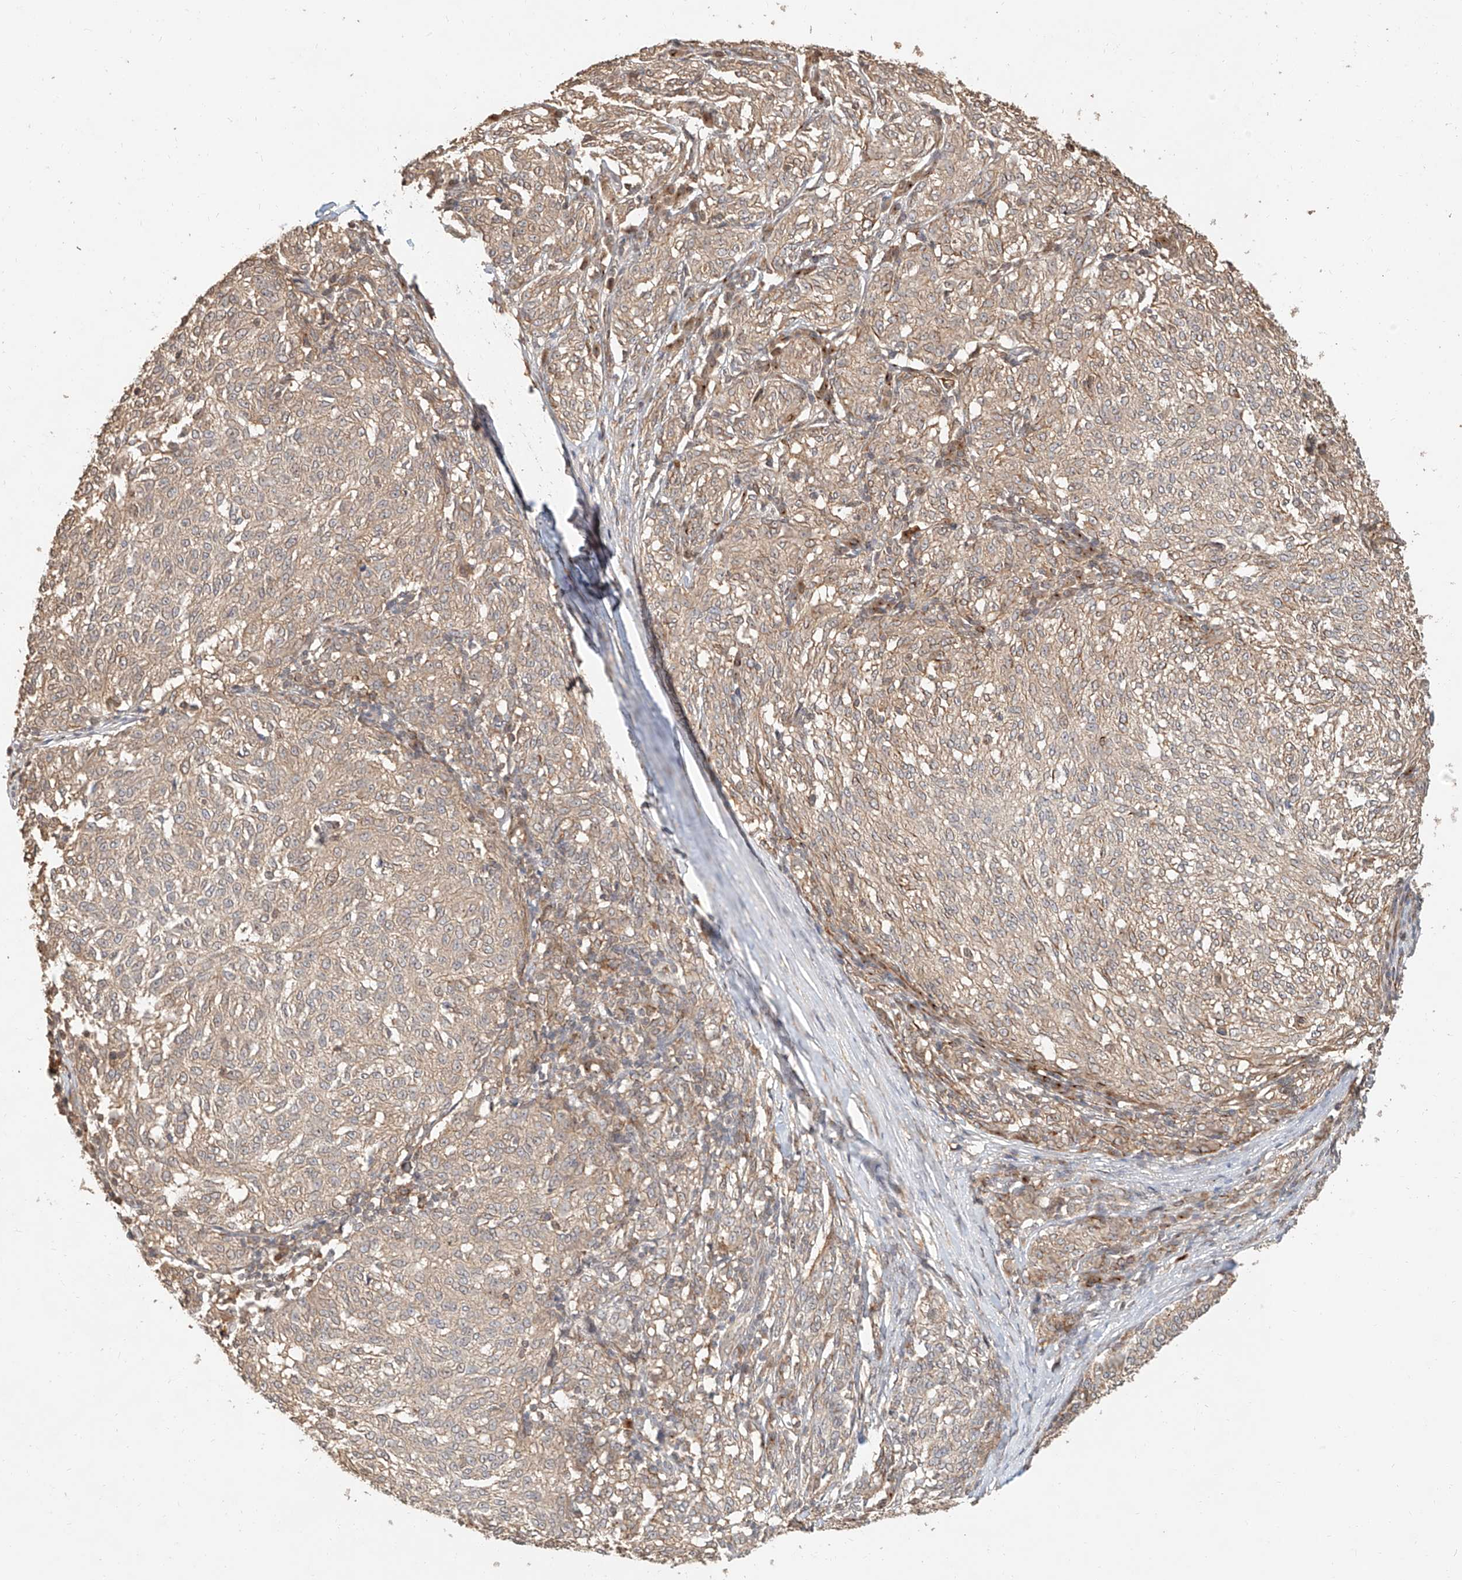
{"staining": {"intensity": "weak", "quantity": "25%-75%", "location": "cytoplasmic/membranous"}, "tissue": "melanoma", "cell_type": "Tumor cells", "image_type": "cancer", "snomed": [{"axis": "morphology", "description": "Malignant melanoma, NOS"}, {"axis": "topography", "description": "Skin"}], "caption": "Human malignant melanoma stained with a protein marker demonstrates weak staining in tumor cells.", "gene": "NAP1L1", "patient": {"sex": "female", "age": 72}}